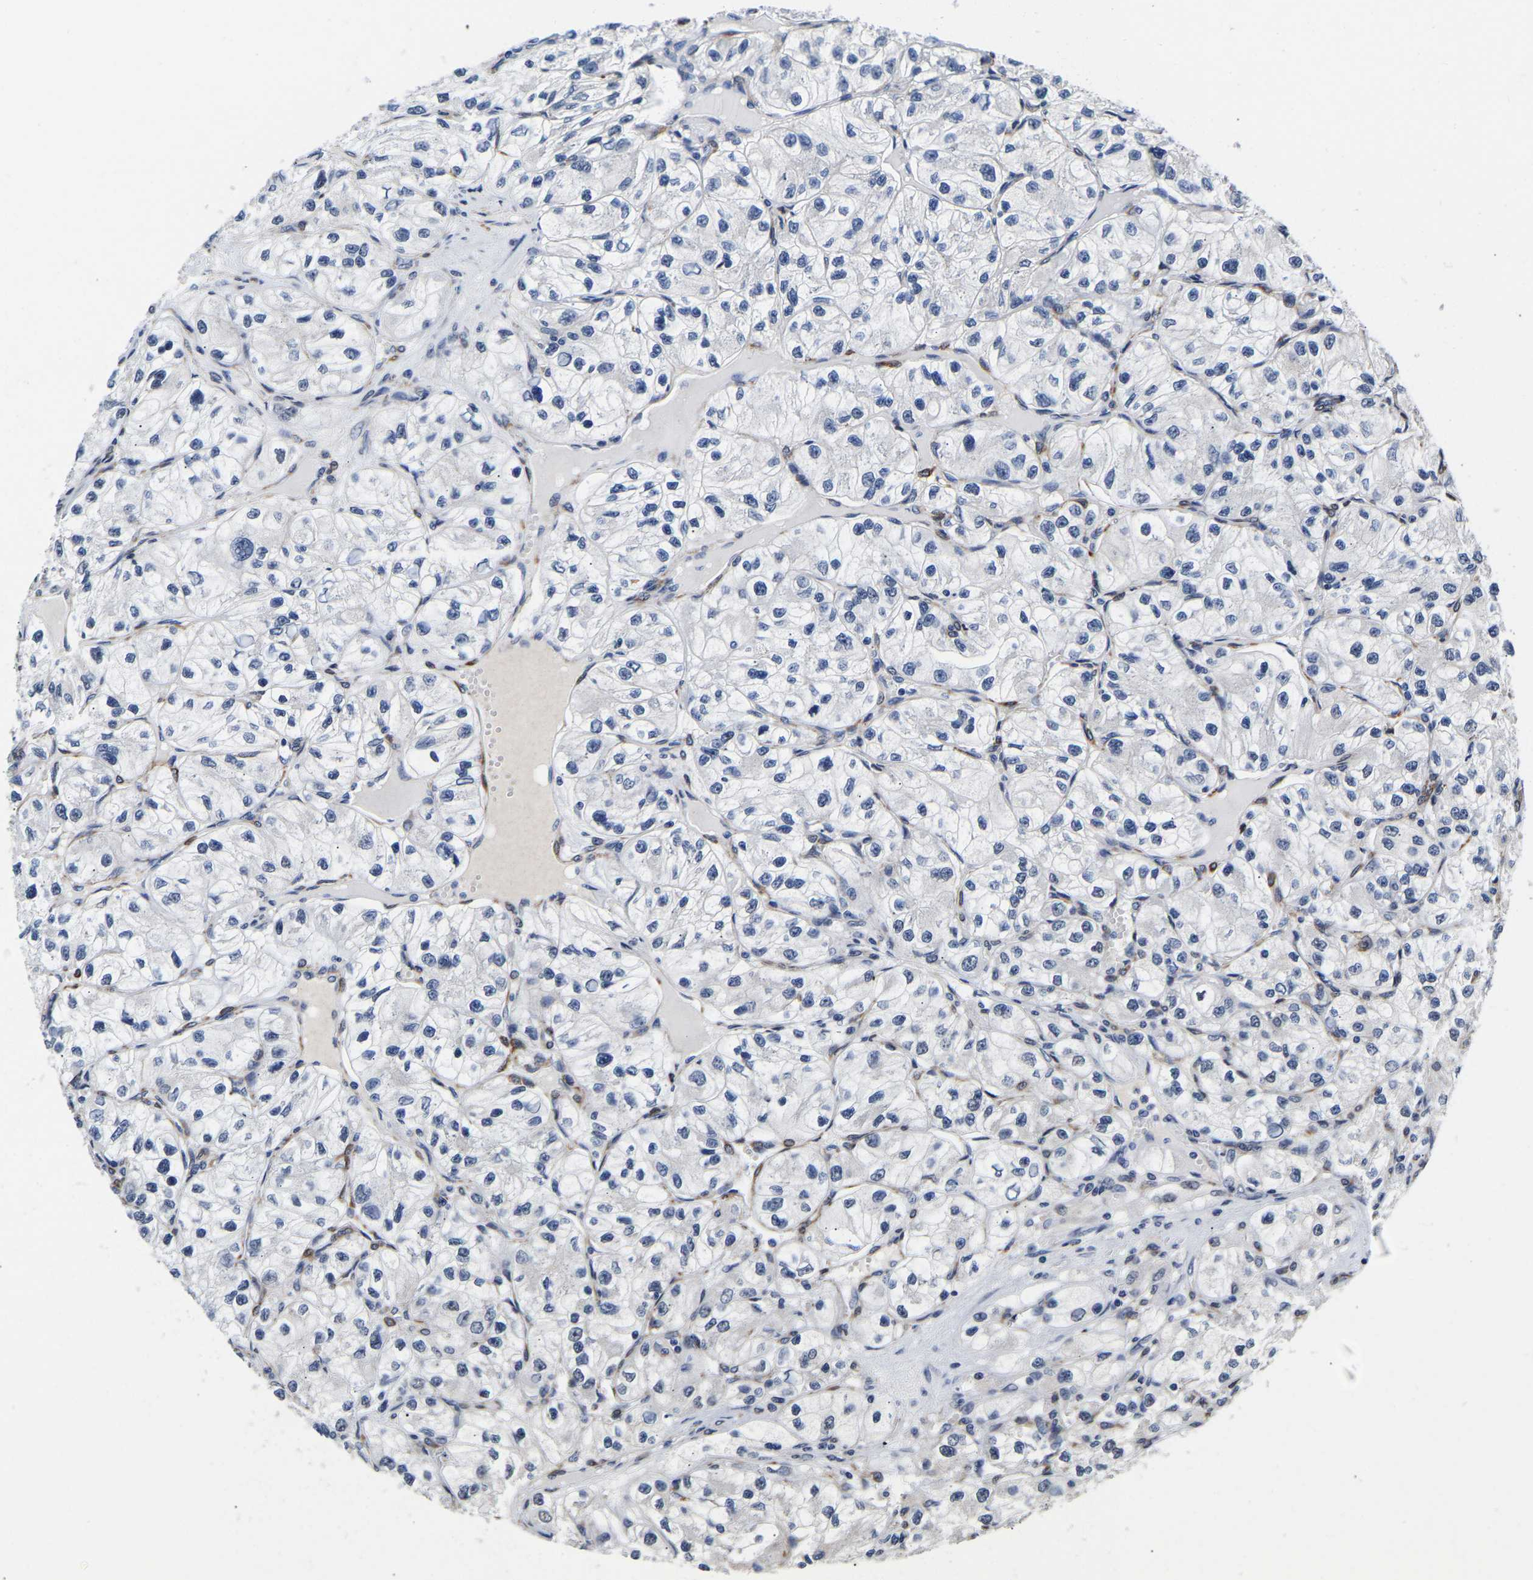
{"staining": {"intensity": "weak", "quantity": "25%-75%", "location": "cytoplasmic/membranous"}, "tissue": "renal cancer", "cell_type": "Tumor cells", "image_type": "cancer", "snomed": [{"axis": "morphology", "description": "Adenocarcinoma, NOS"}, {"axis": "topography", "description": "Kidney"}], "caption": "There is low levels of weak cytoplasmic/membranous positivity in tumor cells of adenocarcinoma (renal), as demonstrated by immunohistochemical staining (brown color).", "gene": "METTL16", "patient": {"sex": "female", "age": 57}}